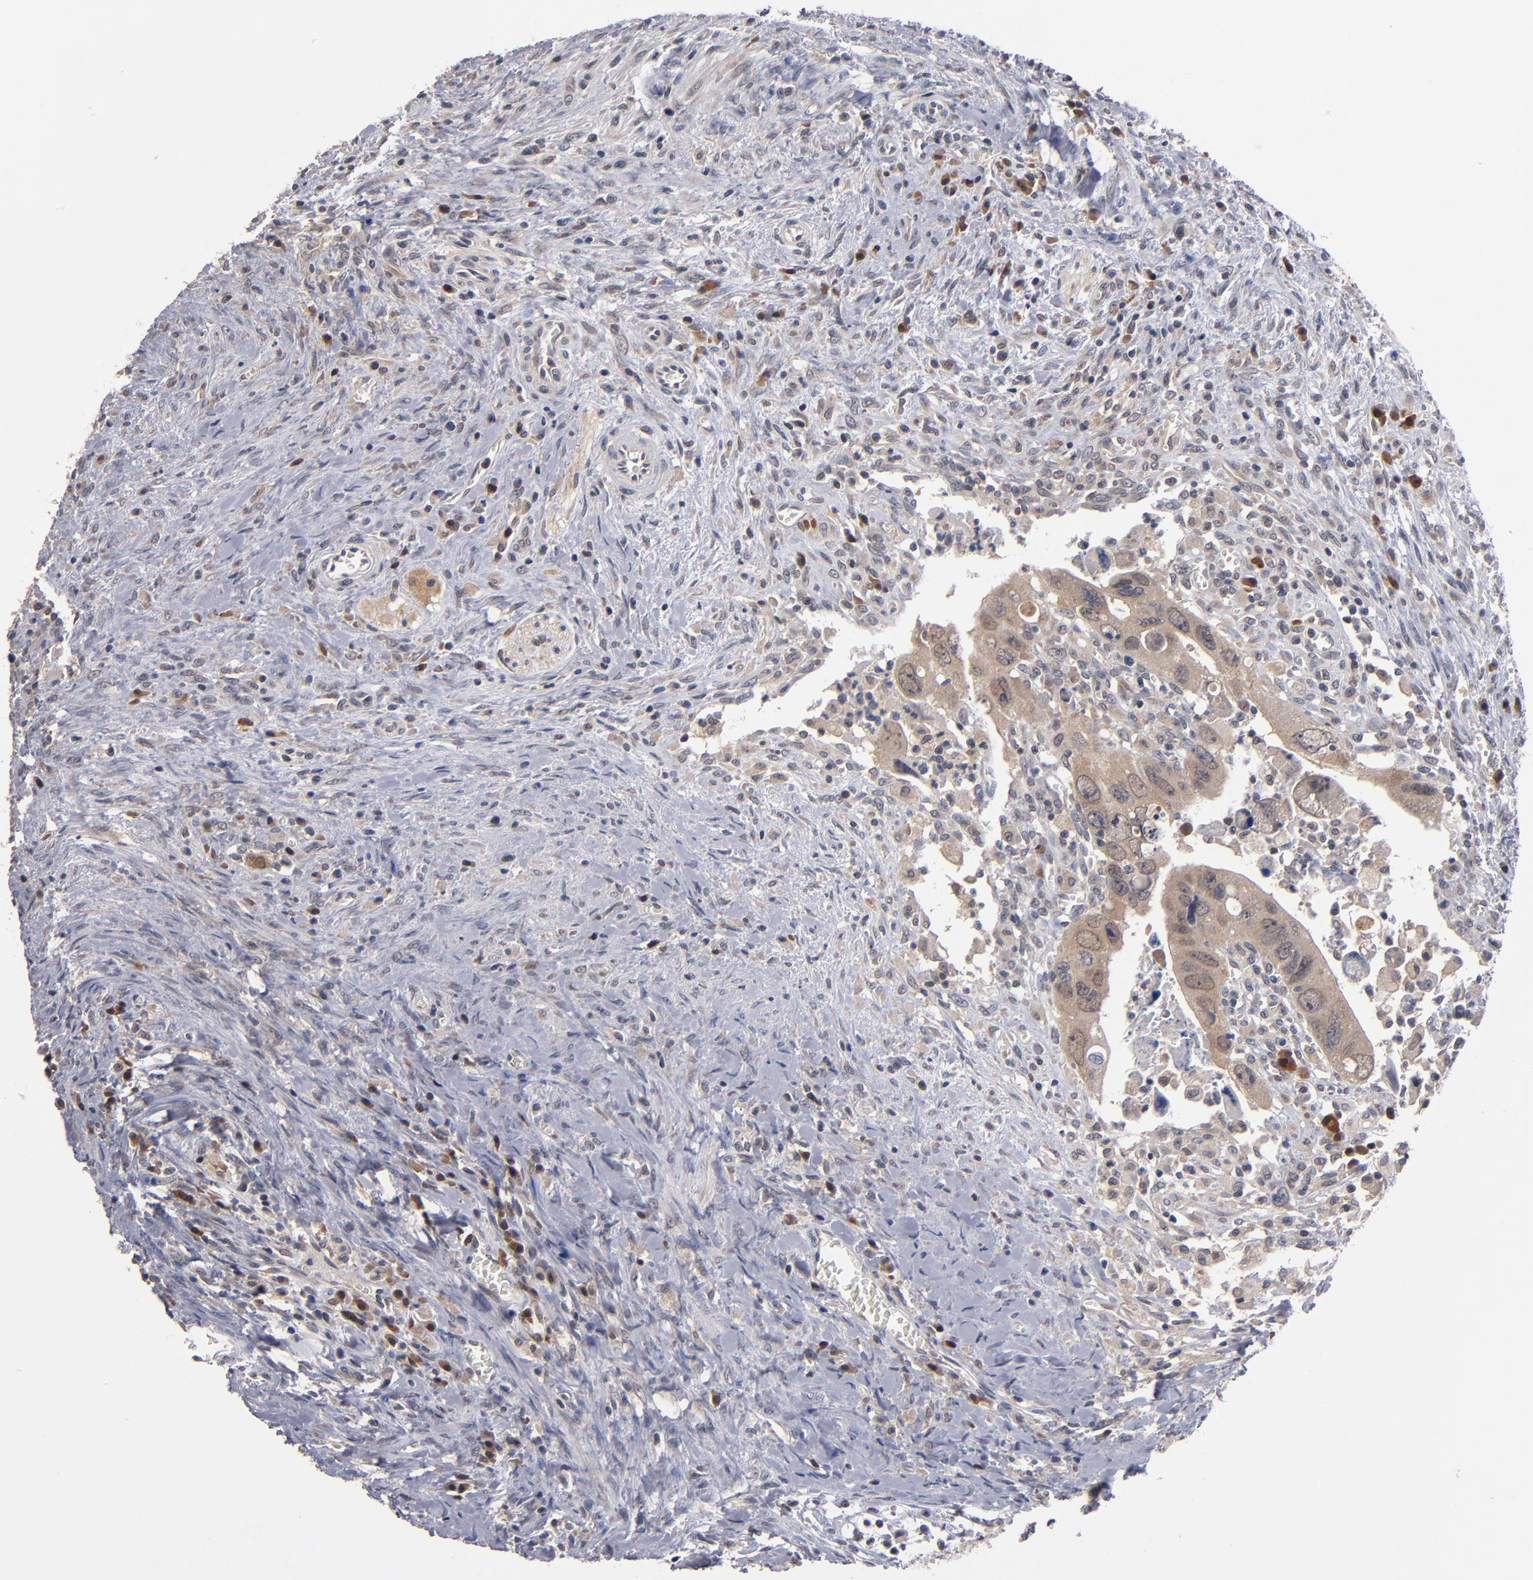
{"staining": {"intensity": "weak", "quantity": ">75%", "location": "cytoplasmic/membranous"}, "tissue": "colorectal cancer", "cell_type": "Tumor cells", "image_type": "cancer", "snomed": [{"axis": "morphology", "description": "Adenocarcinoma, NOS"}, {"axis": "topography", "description": "Rectum"}], "caption": "The photomicrograph demonstrates a brown stain indicating the presence of a protein in the cytoplasmic/membranous of tumor cells in colorectal adenocarcinoma.", "gene": "ALG13", "patient": {"sex": "male", "age": 70}}